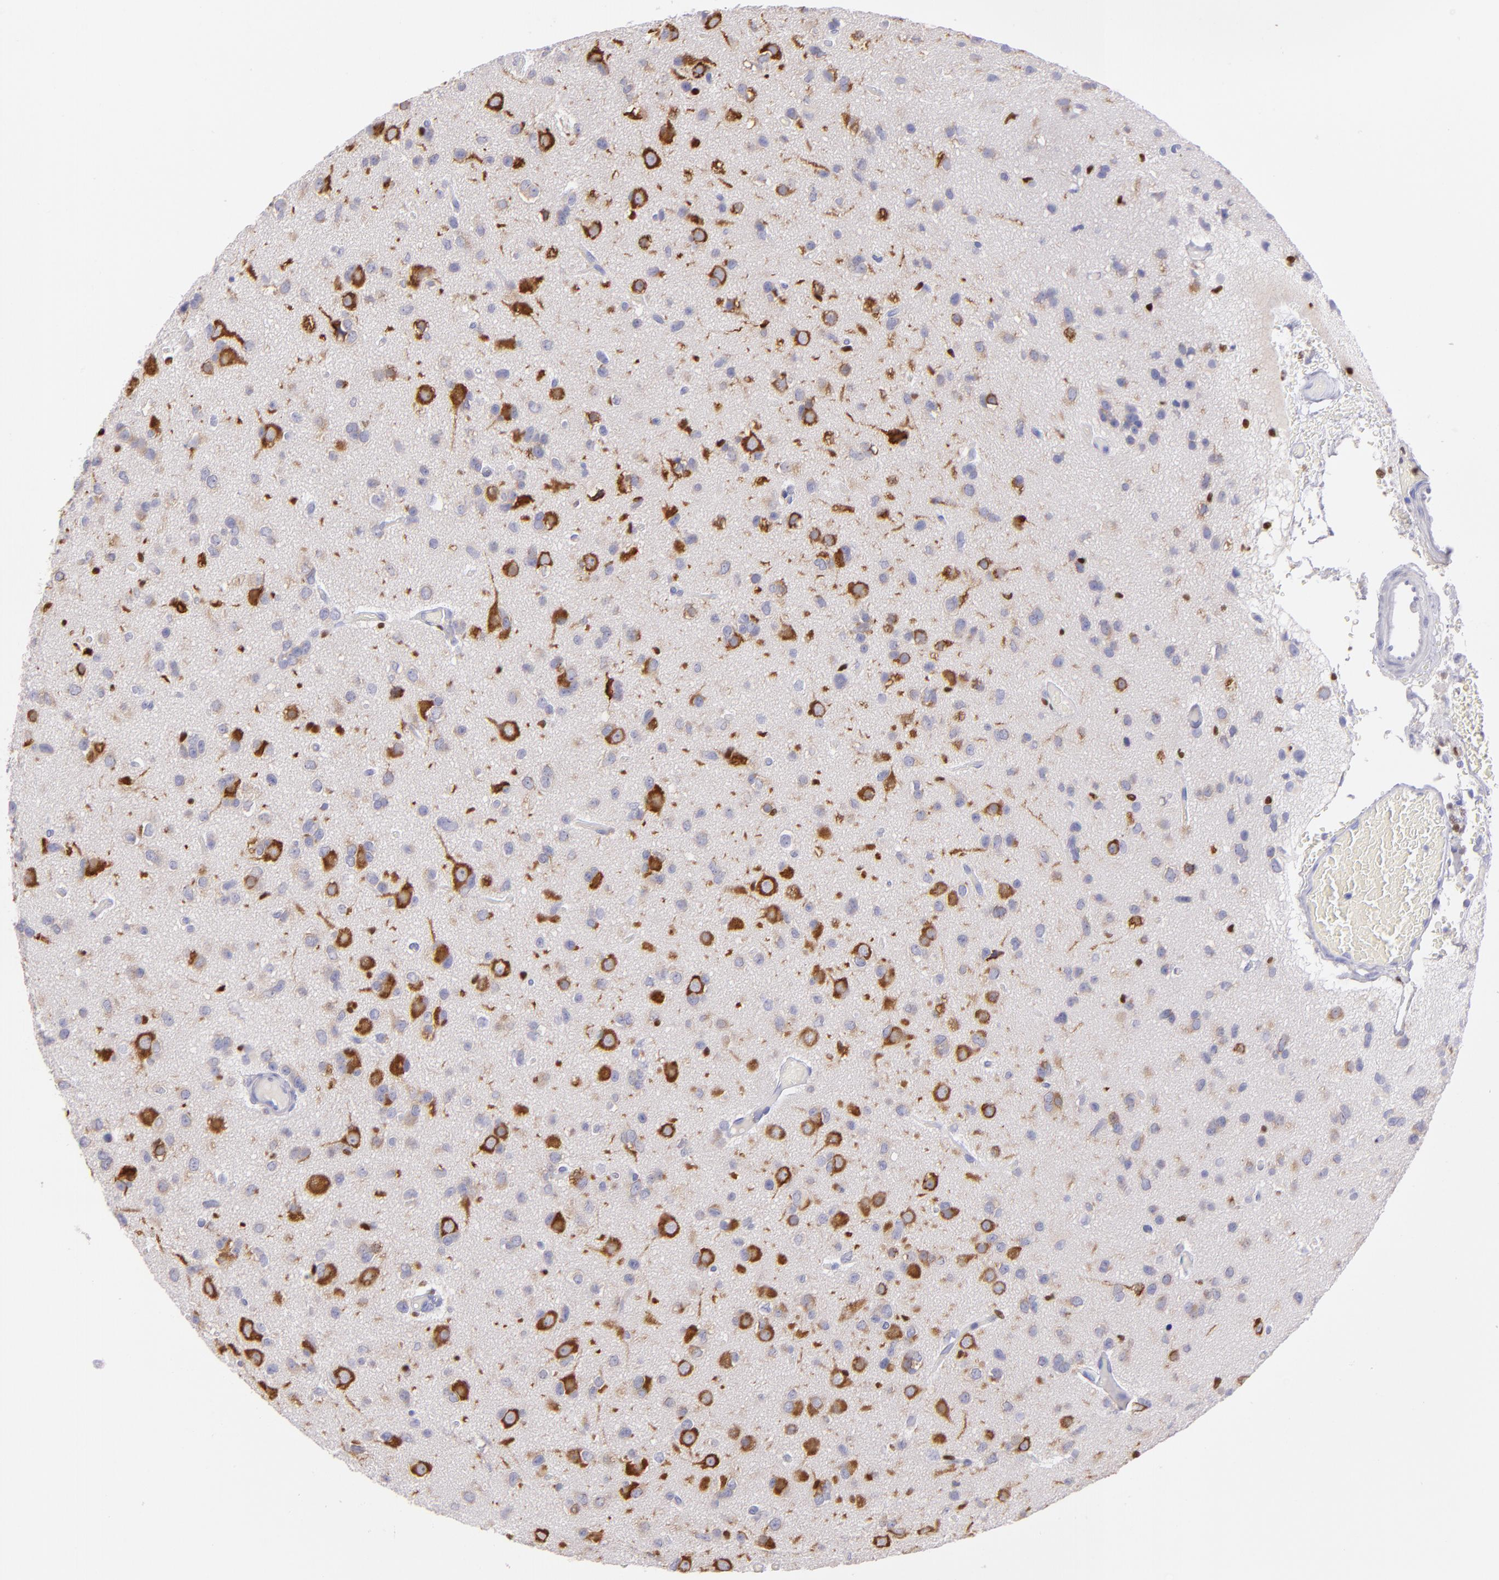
{"staining": {"intensity": "negative", "quantity": "none", "location": "none"}, "tissue": "glioma", "cell_type": "Tumor cells", "image_type": "cancer", "snomed": [{"axis": "morphology", "description": "Glioma, malignant, Low grade"}, {"axis": "topography", "description": "Brain"}], "caption": "Glioma was stained to show a protein in brown. There is no significant staining in tumor cells. (Brightfield microscopy of DAB (3,3'-diaminobenzidine) IHC at high magnification).", "gene": "IRF8", "patient": {"sex": "male", "age": 42}}